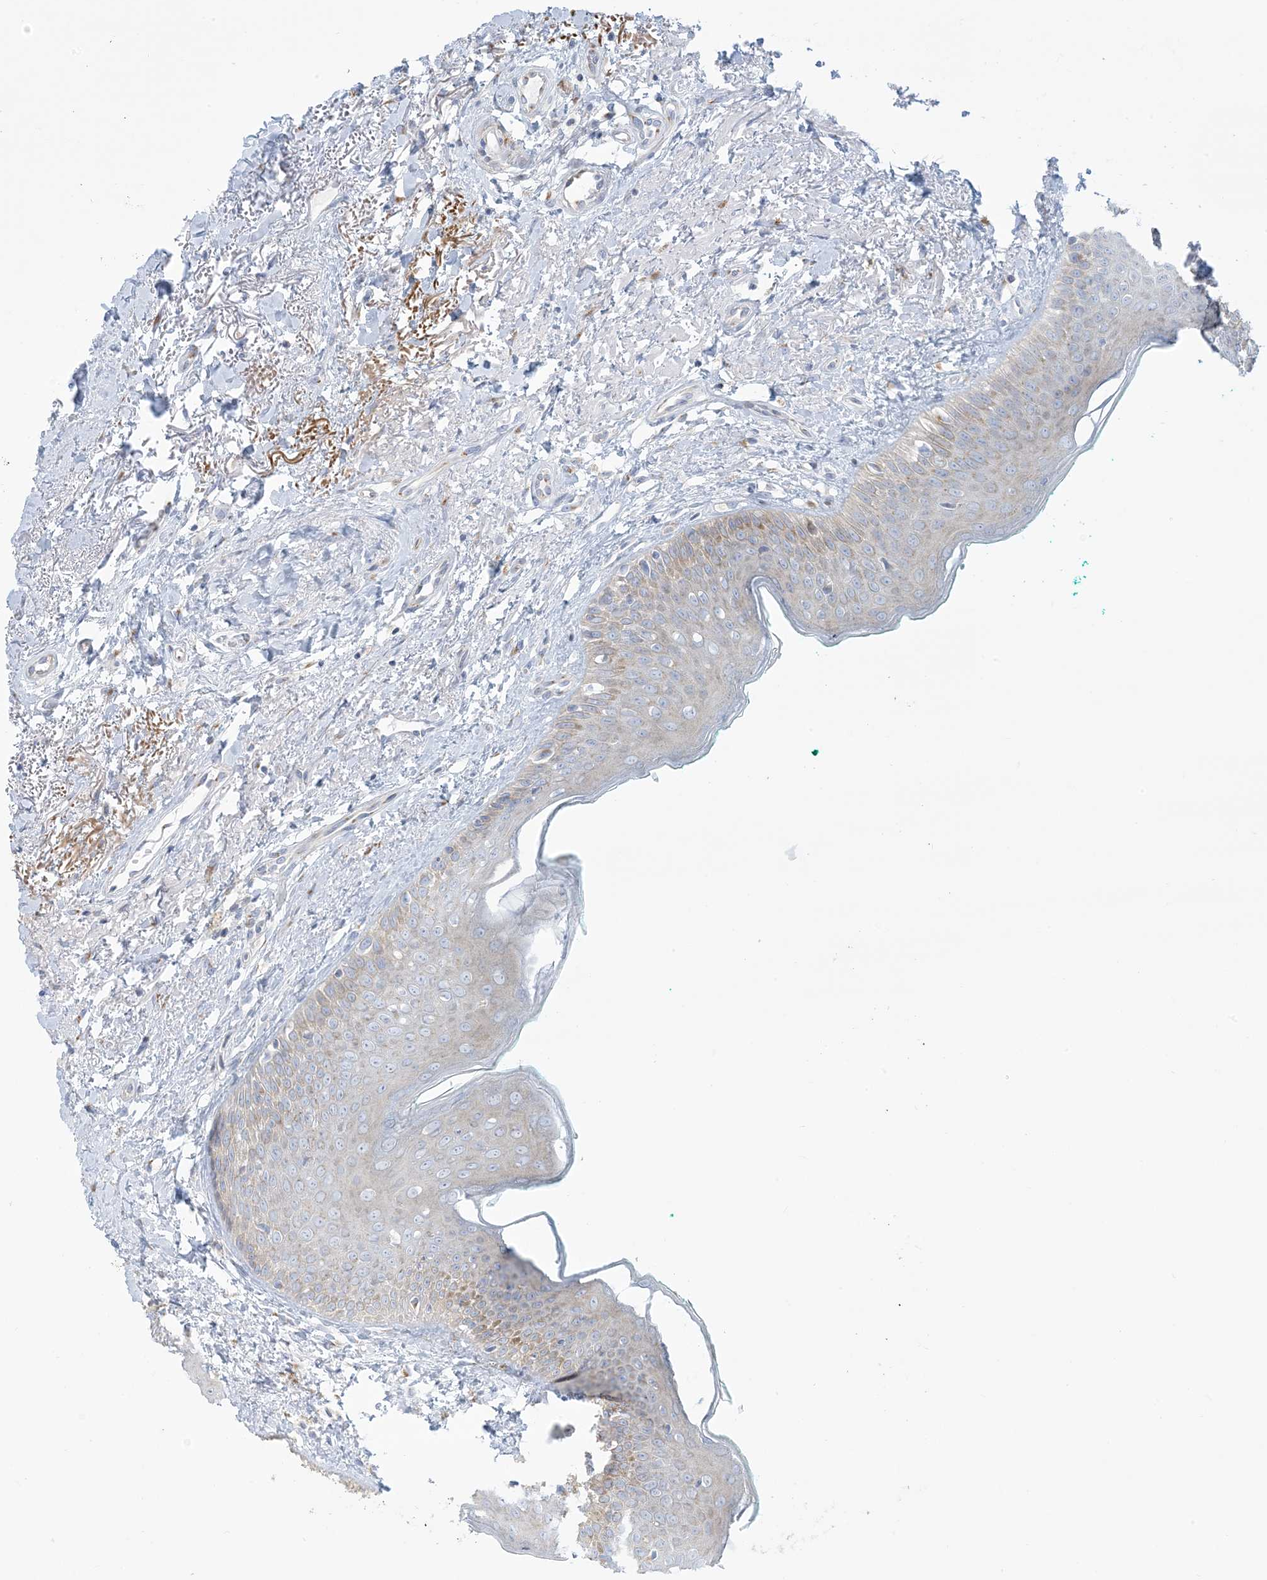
{"staining": {"intensity": "moderate", "quantity": "25%-75%", "location": "cytoplasmic/membranous"}, "tissue": "oral mucosa", "cell_type": "Squamous epithelial cells", "image_type": "normal", "snomed": [{"axis": "morphology", "description": "Normal tissue, NOS"}, {"axis": "topography", "description": "Oral tissue"}], "caption": "Immunohistochemical staining of unremarkable human oral mucosa displays moderate cytoplasmic/membranous protein staining in about 25%-75% of squamous epithelial cells. (DAB IHC, brown staining for protein, blue staining for nuclei).", "gene": "AFTPH", "patient": {"sex": "female", "age": 70}}